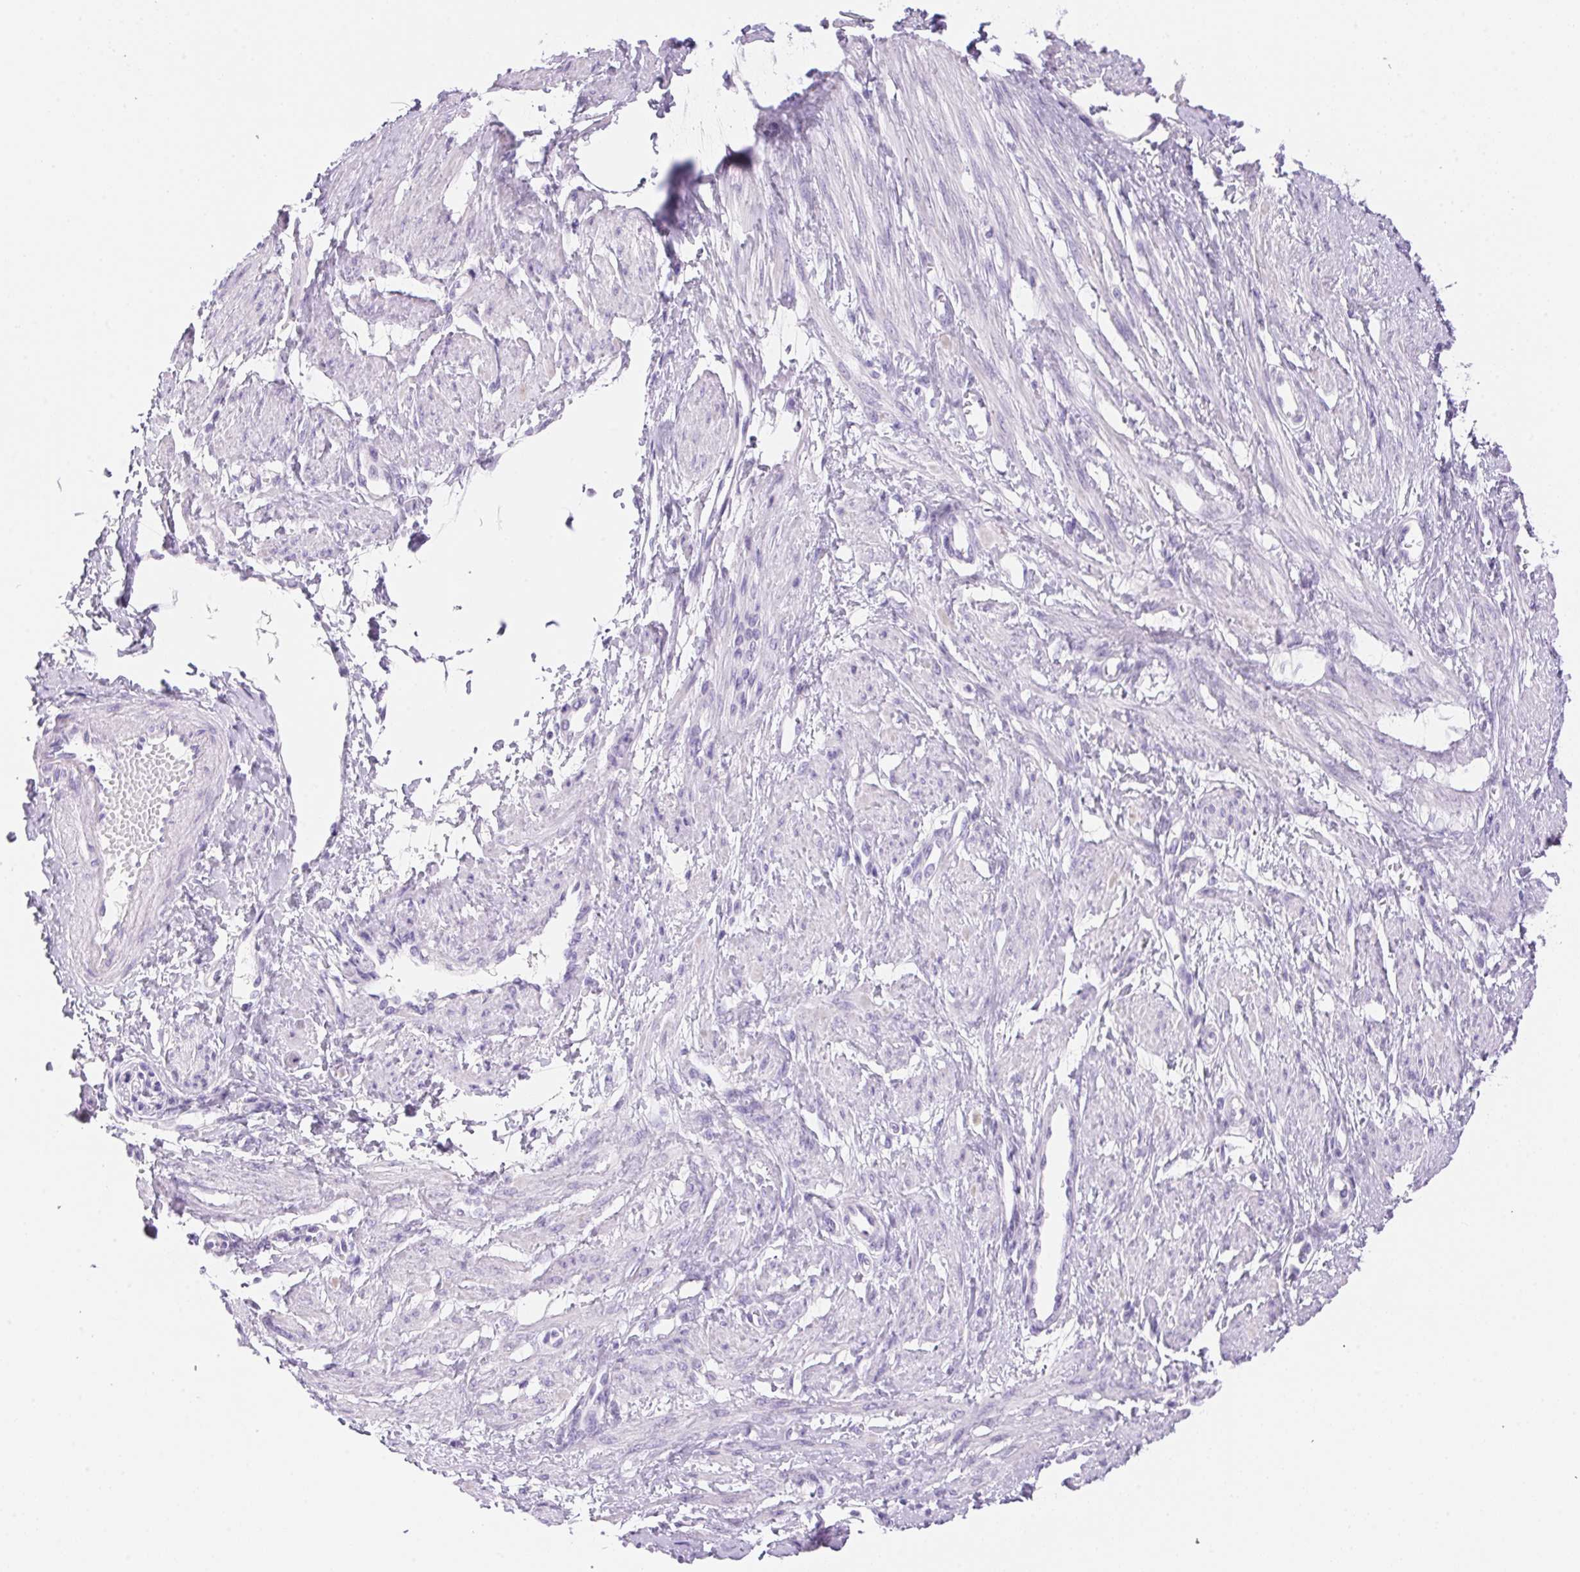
{"staining": {"intensity": "negative", "quantity": "none", "location": "none"}, "tissue": "smooth muscle", "cell_type": "Smooth muscle cells", "image_type": "normal", "snomed": [{"axis": "morphology", "description": "Normal tissue, NOS"}, {"axis": "topography", "description": "Smooth muscle"}, {"axis": "topography", "description": "Uterus"}], "caption": "This is a photomicrograph of immunohistochemistry staining of normal smooth muscle, which shows no expression in smooth muscle cells. Brightfield microscopy of IHC stained with DAB (brown) and hematoxylin (blue), captured at high magnification.", "gene": "DHCR24", "patient": {"sex": "female", "age": 39}}